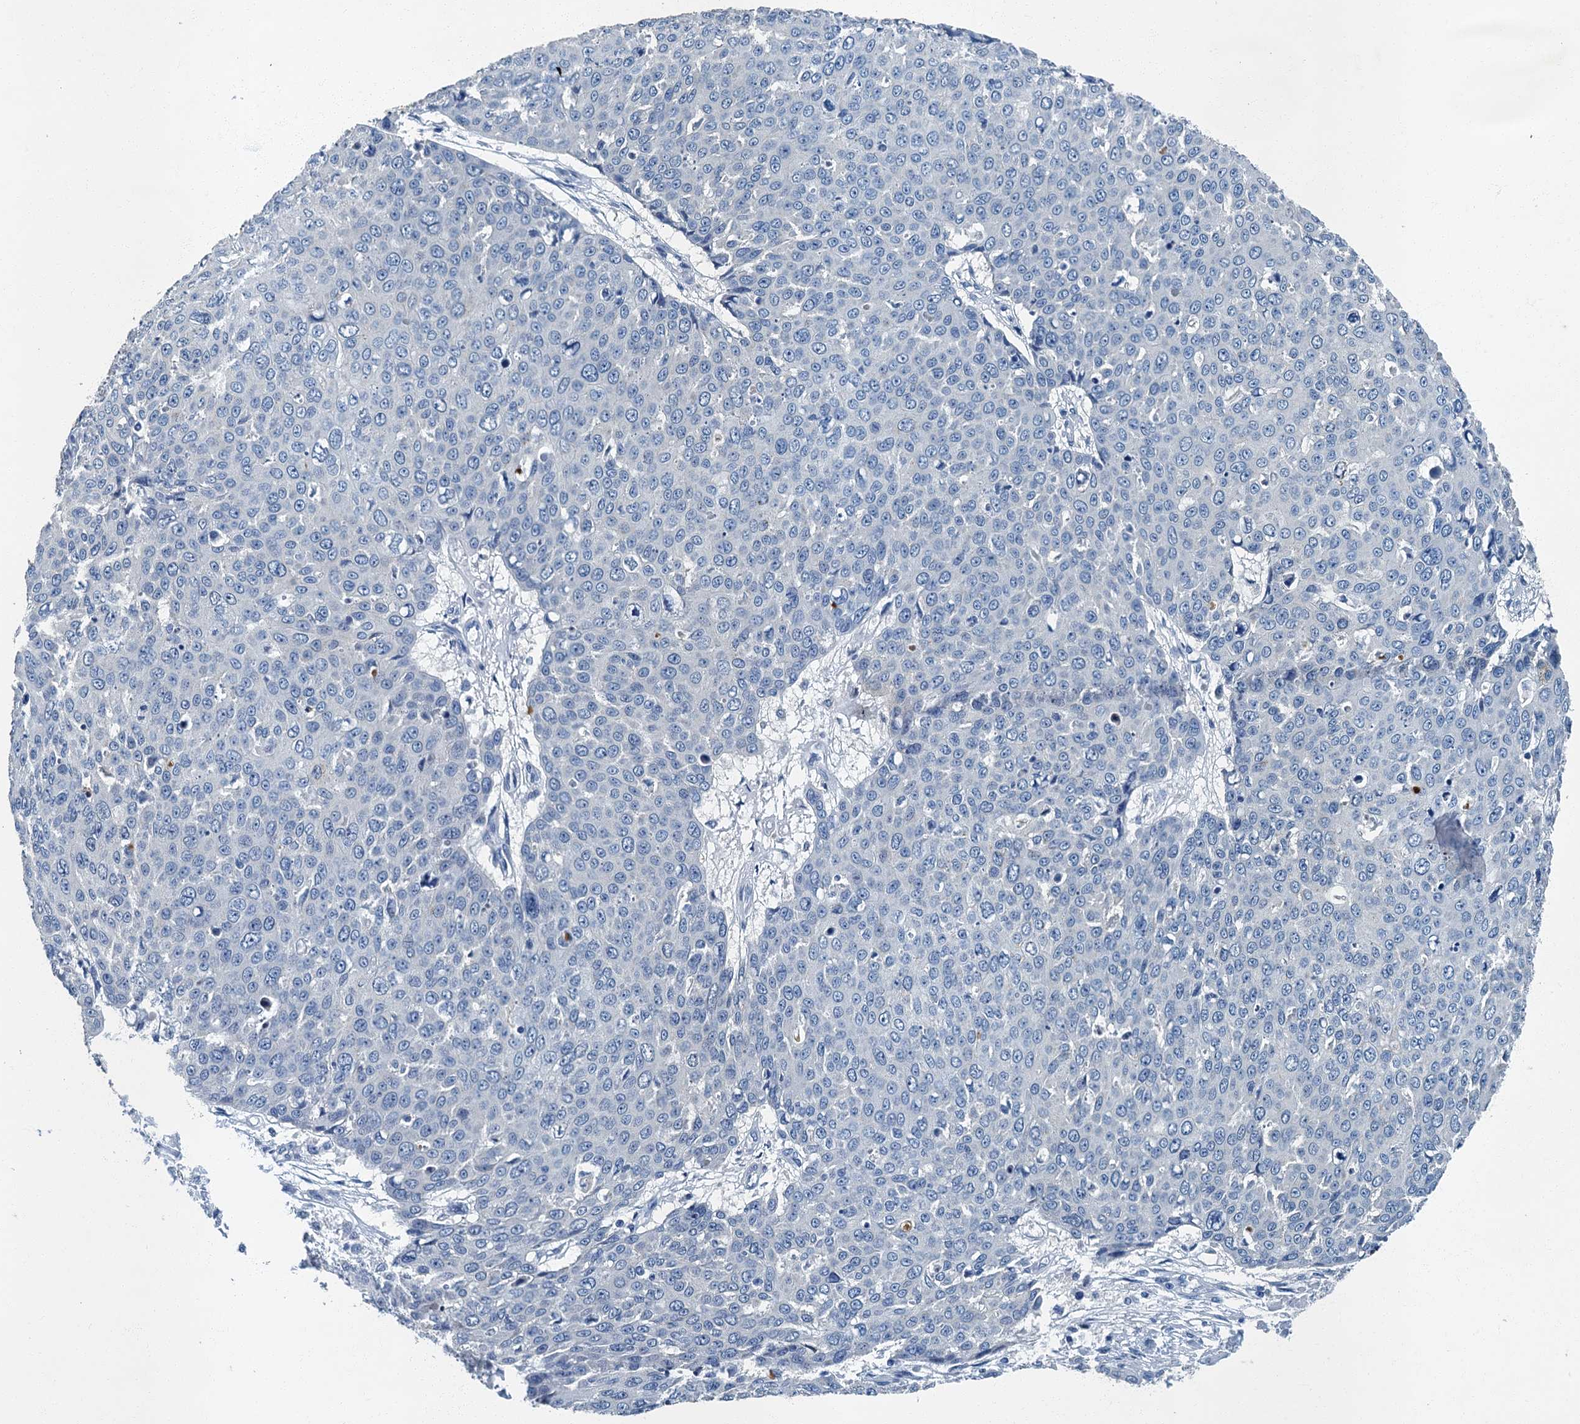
{"staining": {"intensity": "negative", "quantity": "none", "location": "none"}, "tissue": "skin cancer", "cell_type": "Tumor cells", "image_type": "cancer", "snomed": [{"axis": "morphology", "description": "Squamous cell carcinoma, NOS"}, {"axis": "topography", "description": "Skin"}], "caption": "Protein analysis of skin cancer displays no significant staining in tumor cells.", "gene": "GADL1", "patient": {"sex": "male", "age": 71}}